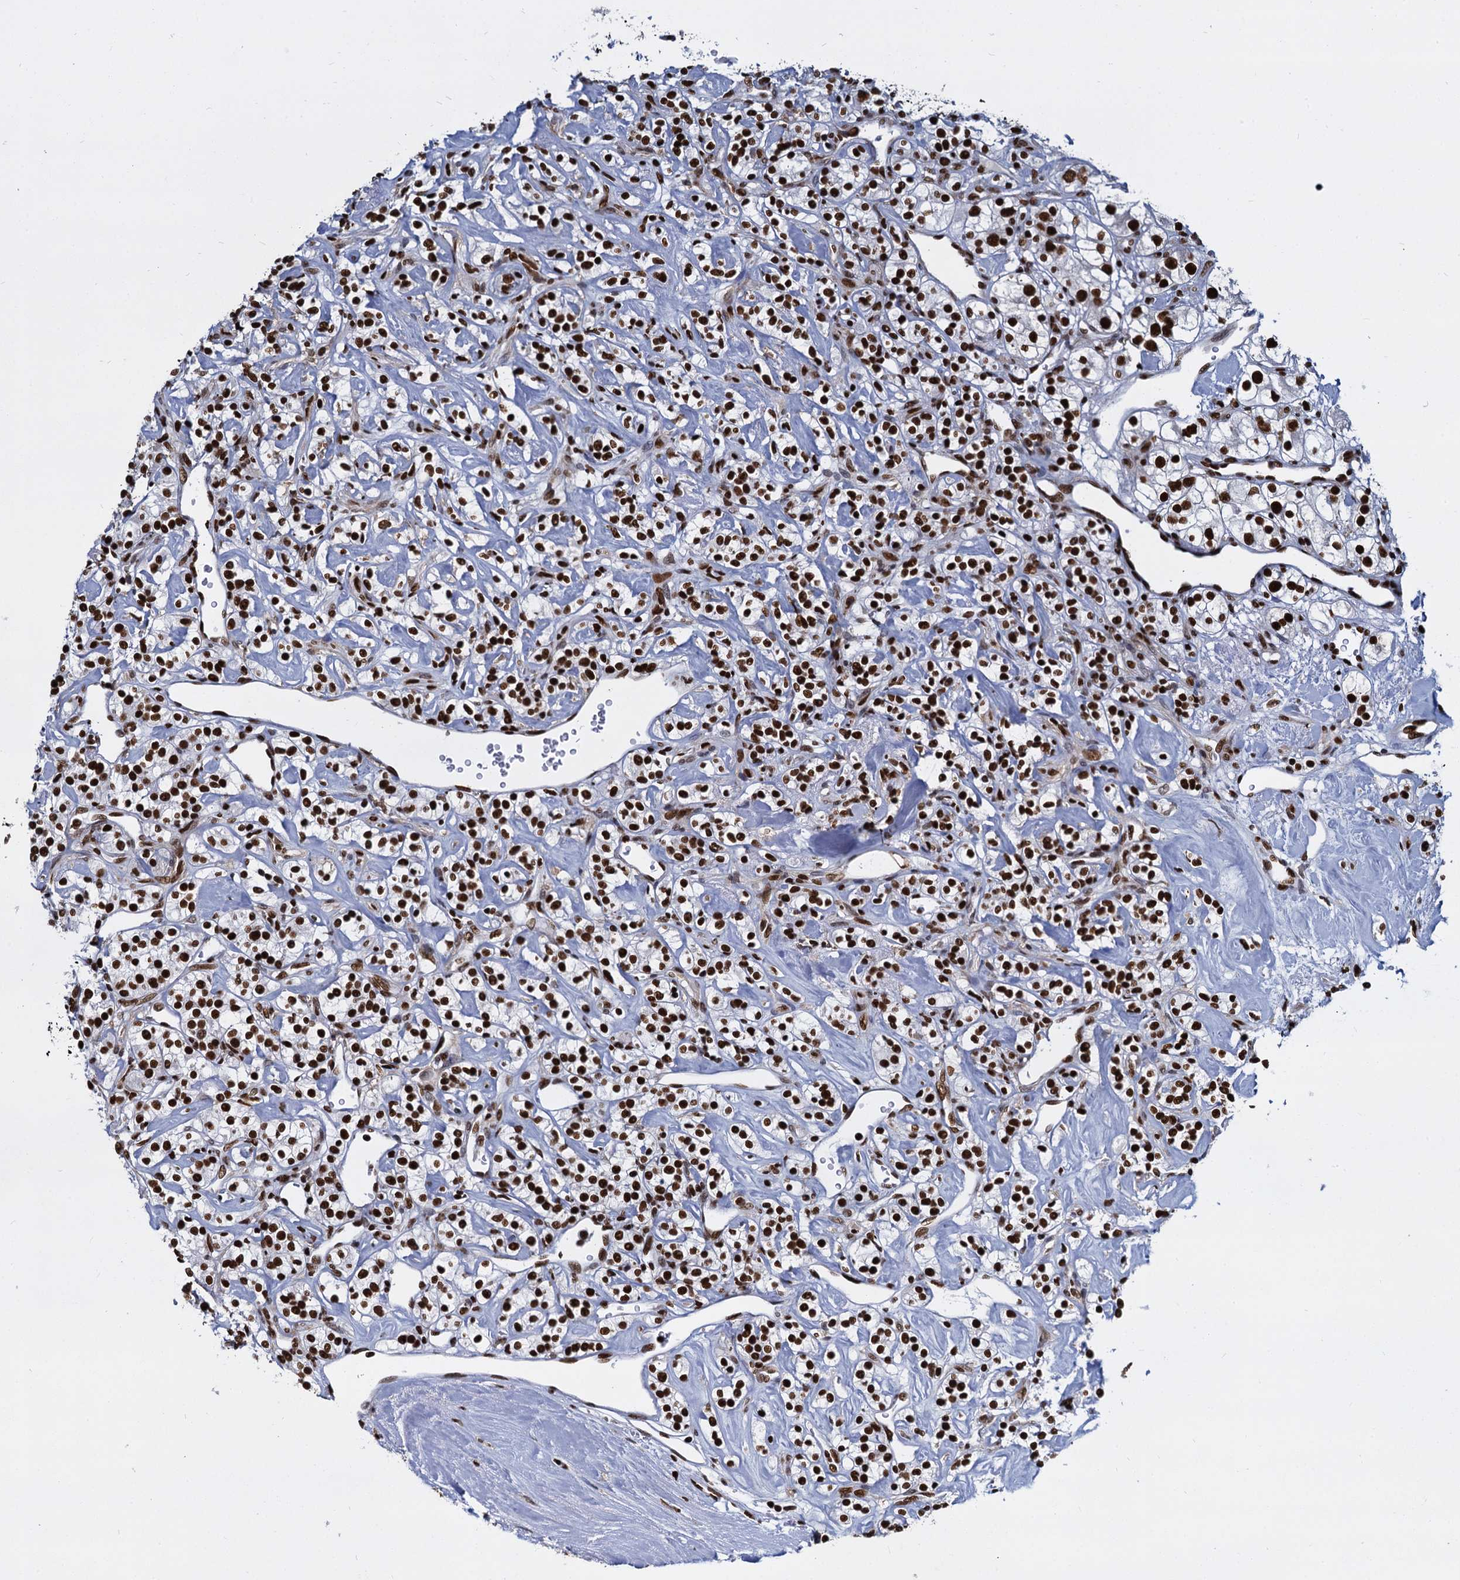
{"staining": {"intensity": "strong", "quantity": ">75%", "location": "nuclear"}, "tissue": "renal cancer", "cell_type": "Tumor cells", "image_type": "cancer", "snomed": [{"axis": "morphology", "description": "Adenocarcinoma, NOS"}, {"axis": "topography", "description": "Kidney"}], "caption": "The histopathology image reveals immunohistochemical staining of renal adenocarcinoma. There is strong nuclear expression is seen in approximately >75% of tumor cells.", "gene": "DCPS", "patient": {"sex": "male", "age": 77}}